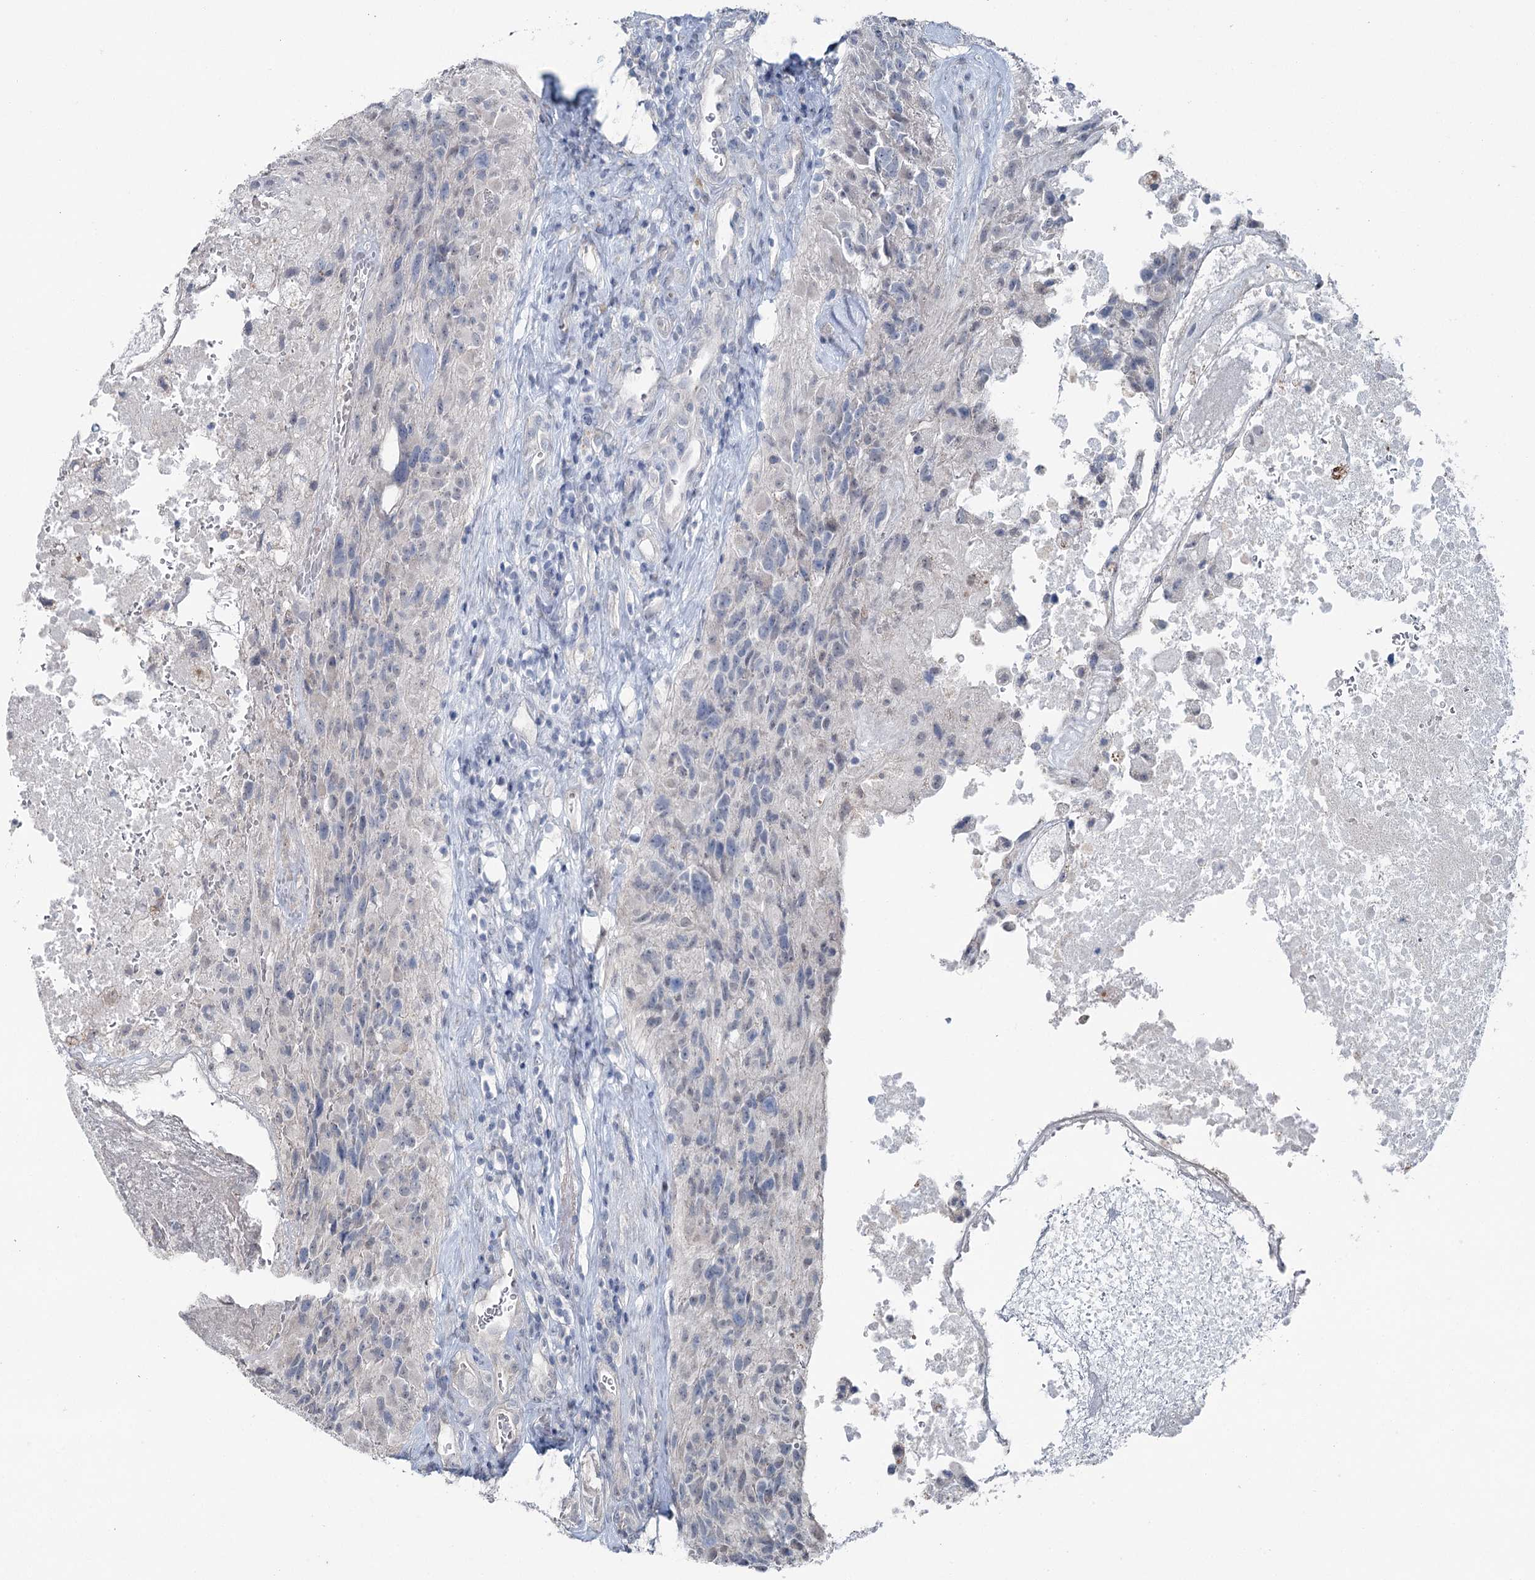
{"staining": {"intensity": "negative", "quantity": "none", "location": "none"}, "tissue": "glioma", "cell_type": "Tumor cells", "image_type": "cancer", "snomed": [{"axis": "morphology", "description": "Glioma, malignant, High grade"}, {"axis": "topography", "description": "Brain"}], "caption": "High power microscopy histopathology image of an IHC micrograph of glioma, revealing no significant staining in tumor cells. The staining is performed using DAB (3,3'-diaminobenzidine) brown chromogen with nuclei counter-stained in using hematoxylin.", "gene": "FAM120B", "patient": {"sex": "male", "age": 76}}